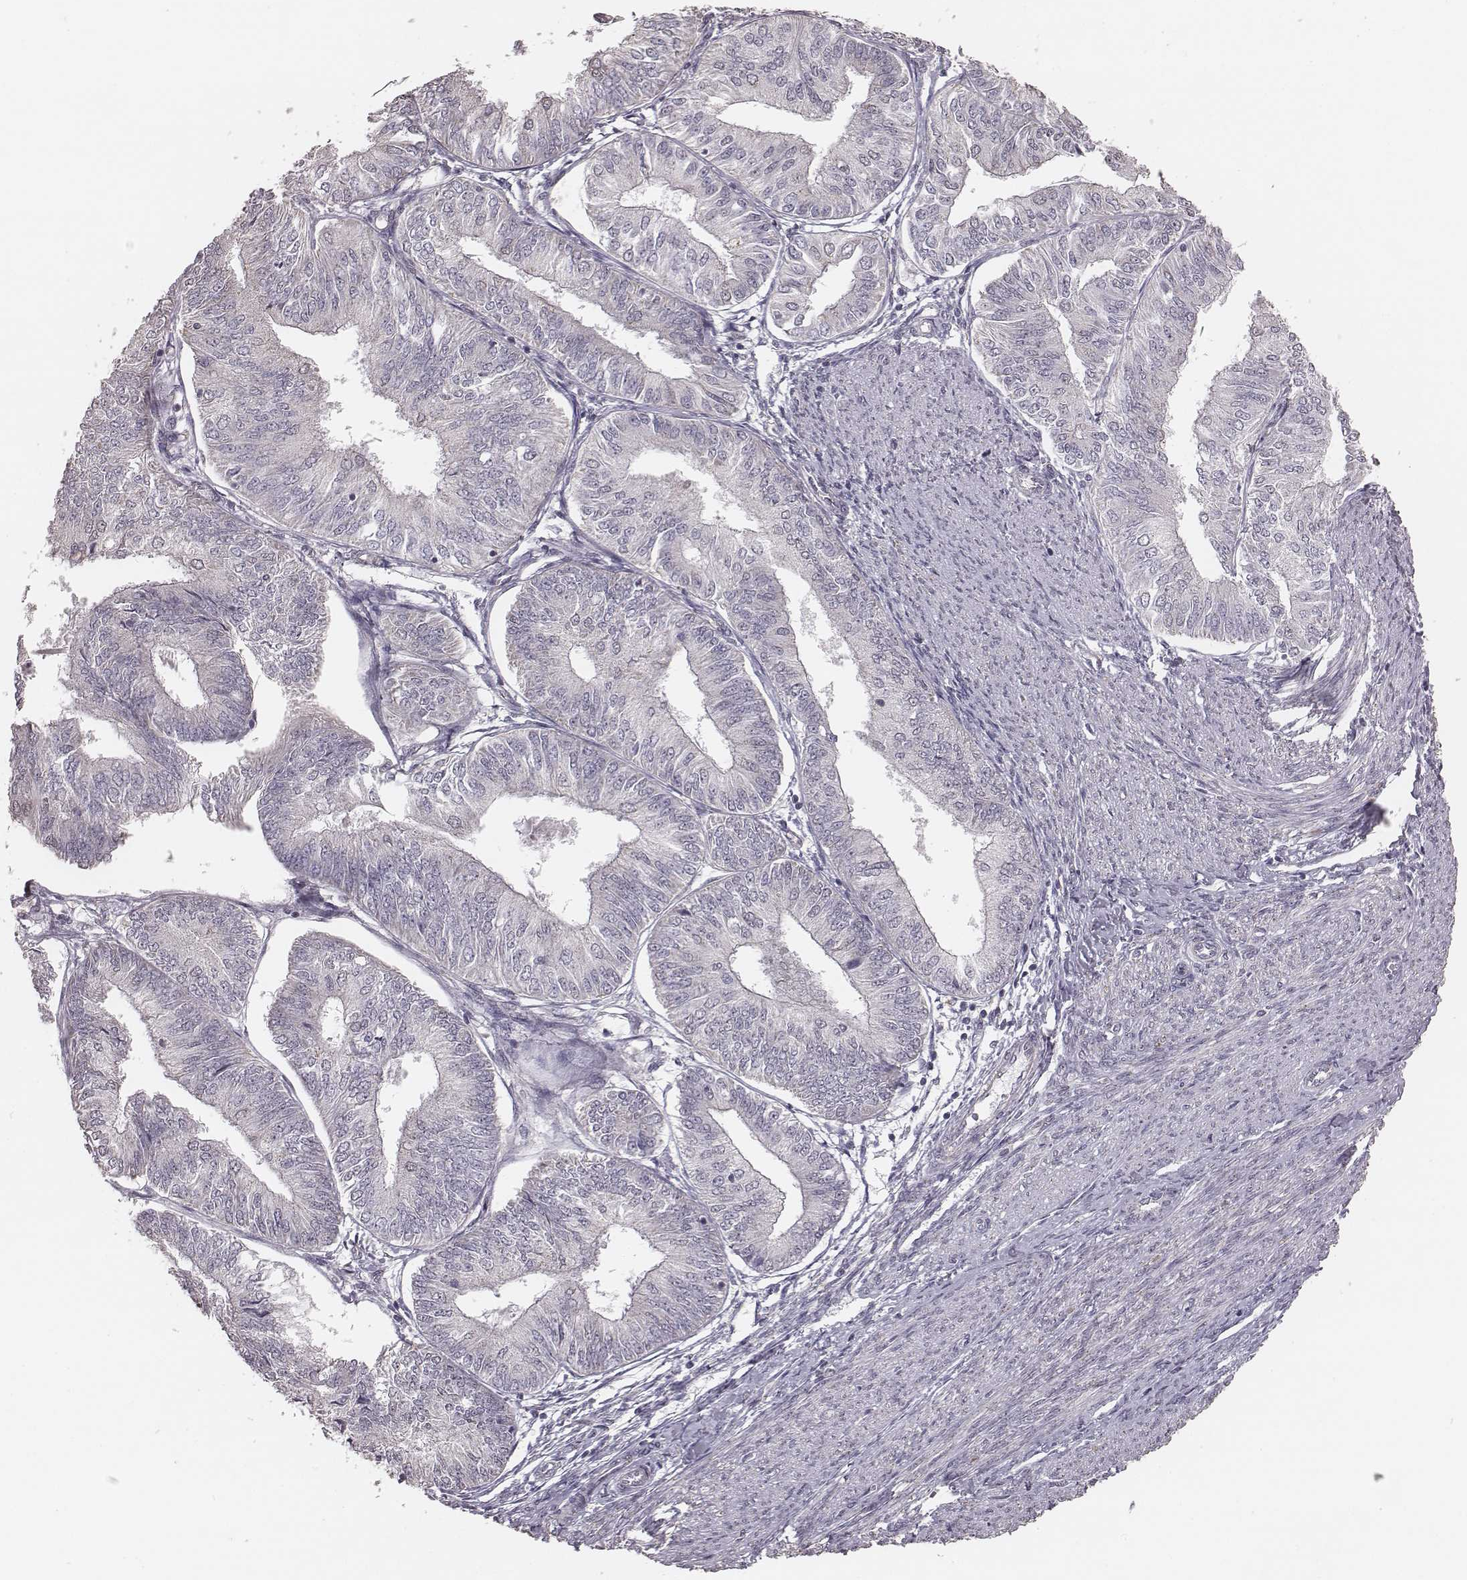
{"staining": {"intensity": "negative", "quantity": "none", "location": "none"}, "tissue": "endometrial cancer", "cell_type": "Tumor cells", "image_type": "cancer", "snomed": [{"axis": "morphology", "description": "Adenocarcinoma, NOS"}, {"axis": "topography", "description": "Endometrium"}], "caption": "High power microscopy micrograph of an immunohistochemistry (IHC) micrograph of endometrial cancer (adenocarcinoma), revealing no significant expression in tumor cells. (DAB (3,3'-diaminobenzidine) IHC with hematoxylin counter stain).", "gene": "SLC7A4", "patient": {"sex": "female", "age": 58}}